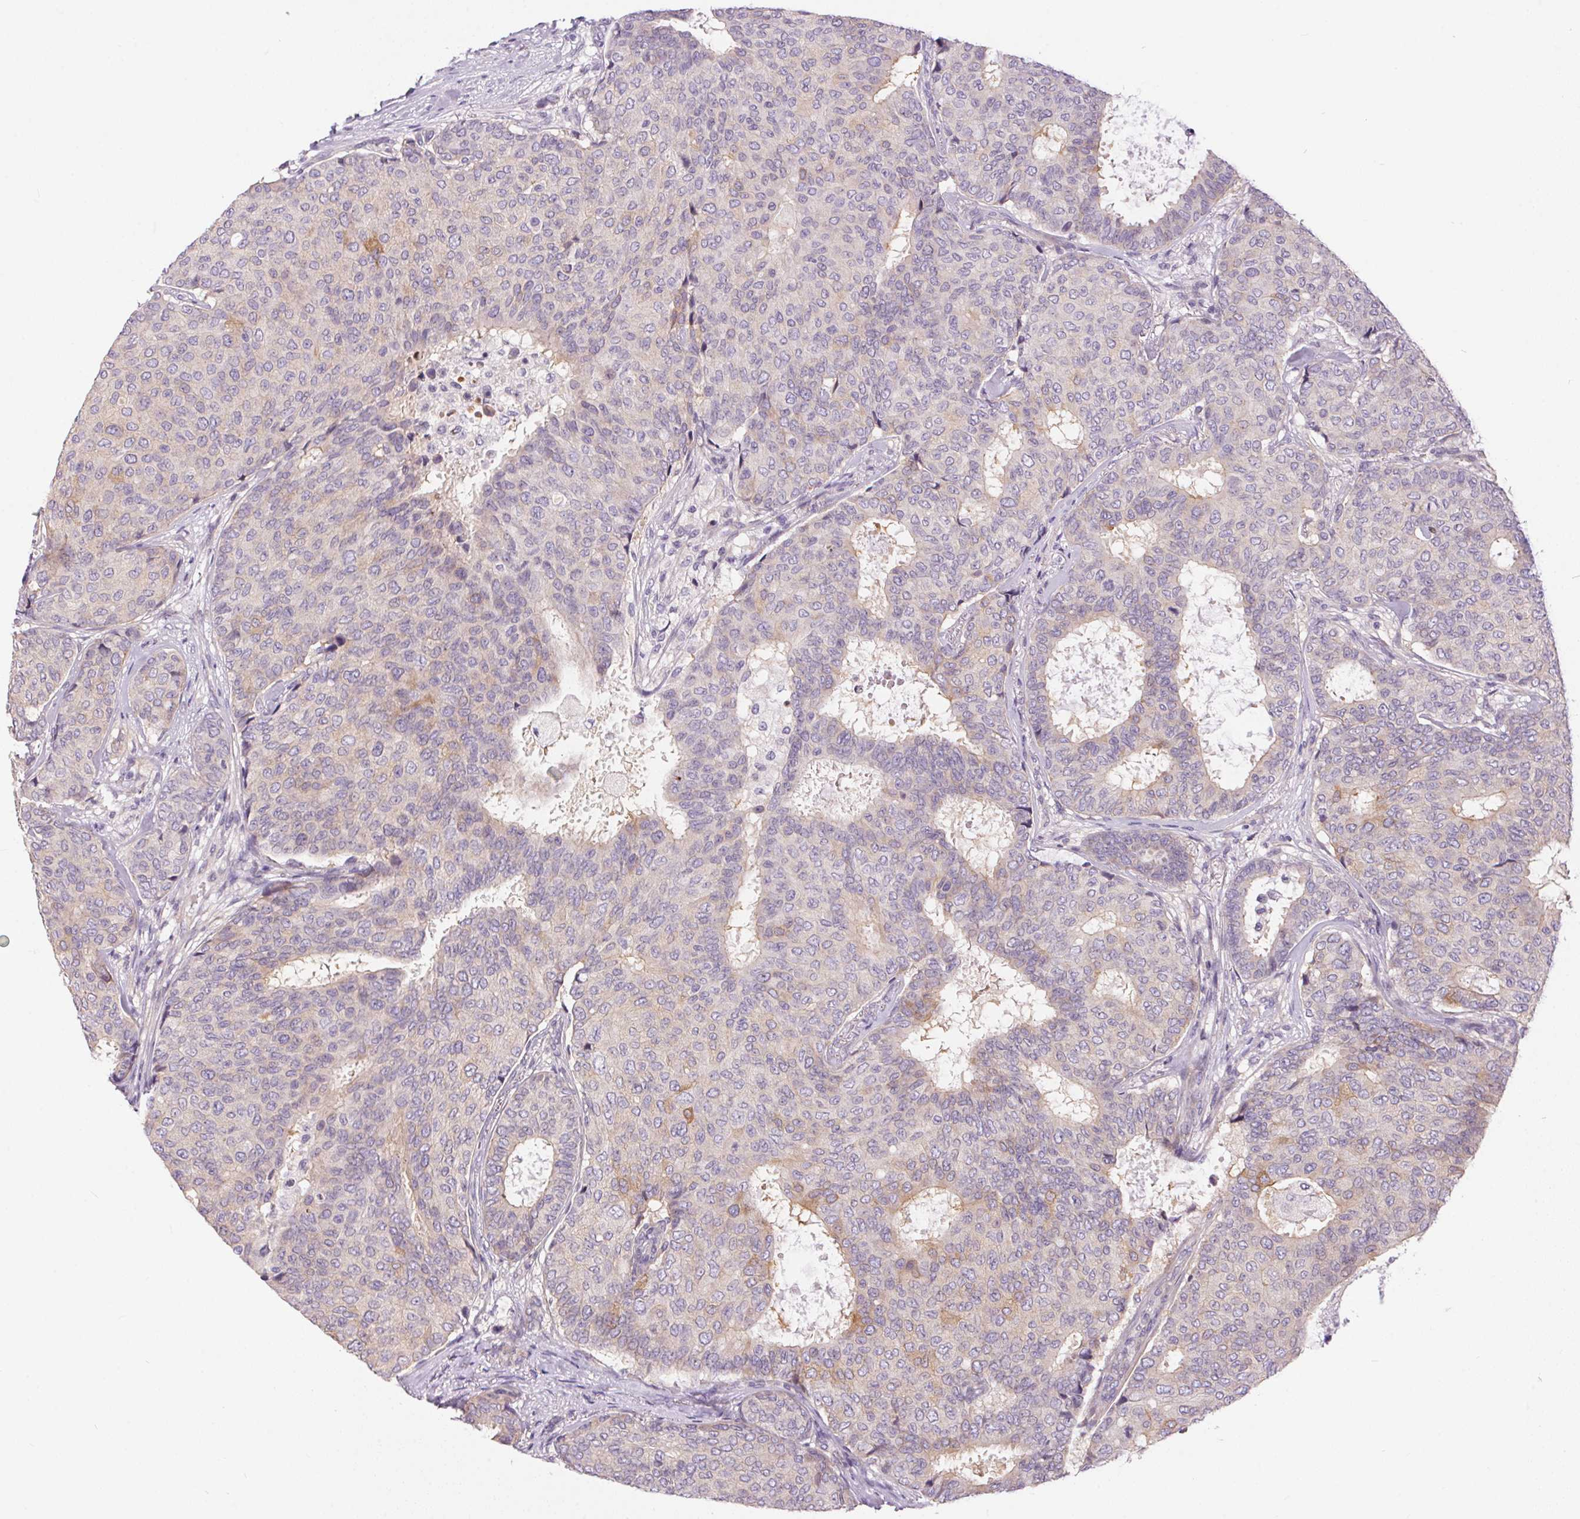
{"staining": {"intensity": "weak", "quantity": "<25%", "location": "cytoplasmic/membranous"}, "tissue": "breast cancer", "cell_type": "Tumor cells", "image_type": "cancer", "snomed": [{"axis": "morphology", "description": "Duct carcinoma"}, {"axis": "topography", "description": "Breast"}], "caption": "Tumor cells show no significant protein staining in breast infiltrating ductal carcinoma.", "gene": "UNC13B", "patient": {"sex": "female", "age": 75}}